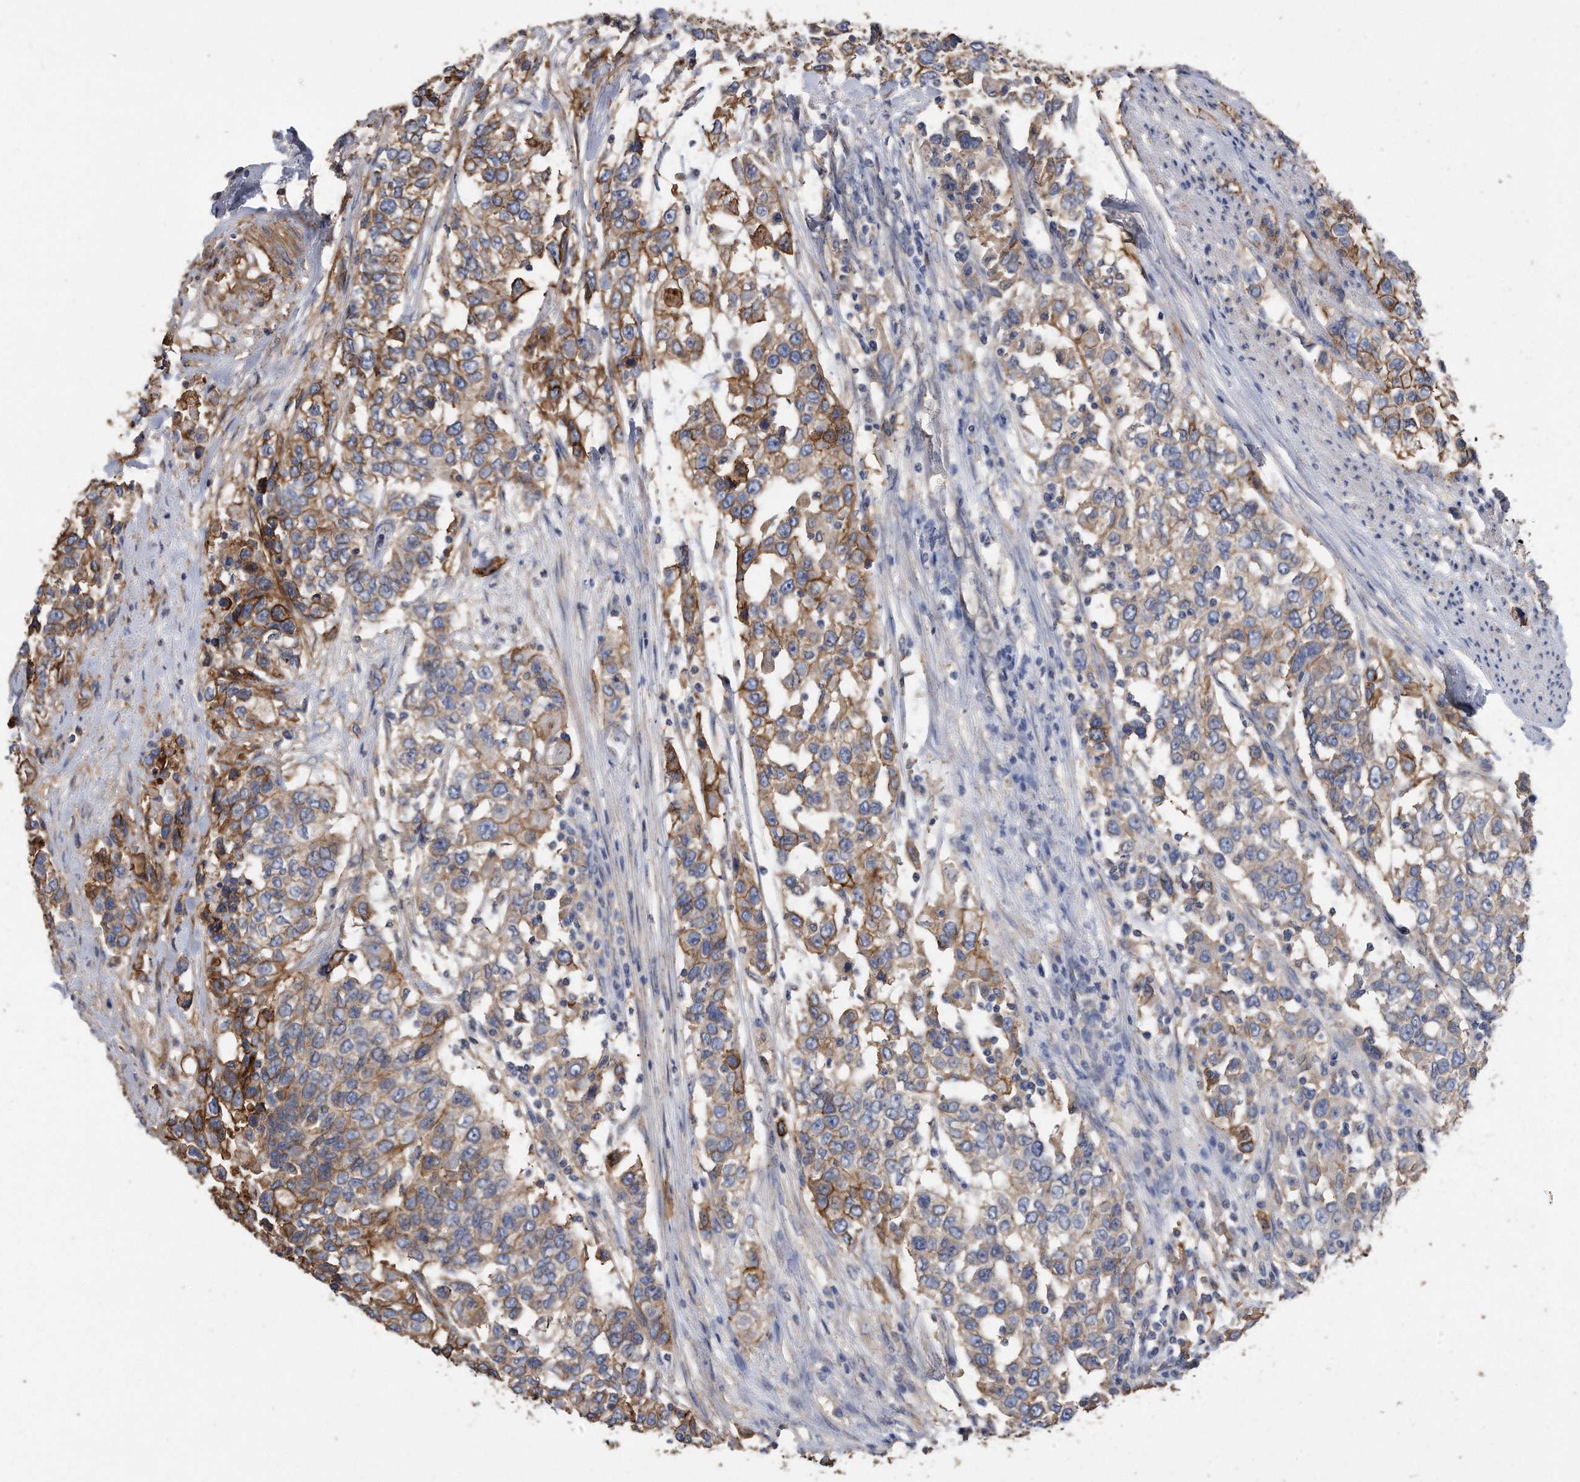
{"staining": {"intensity": "moderate", "quantity": ">75%", "location": "cytoplasmic/membranous"}, "tissue": "urothelial cancer", "cell_type": "Tumor cells", "image_type": "cancer", "snomed": [{"axis": "morphology", "description": "Urothelial carcinoma, High grade"}, {"axis": "topography", "description": "Urinary bladder"}], "caption": "This histopathology image displays immunohistochemistry (IHC) staining of urothelial cancer, with medium moderate cytoplasmic/membranous positivity in about >75% of tumor cells.", "gene": "CDCP1", "patient": {"sex": "female", "age": 80}}